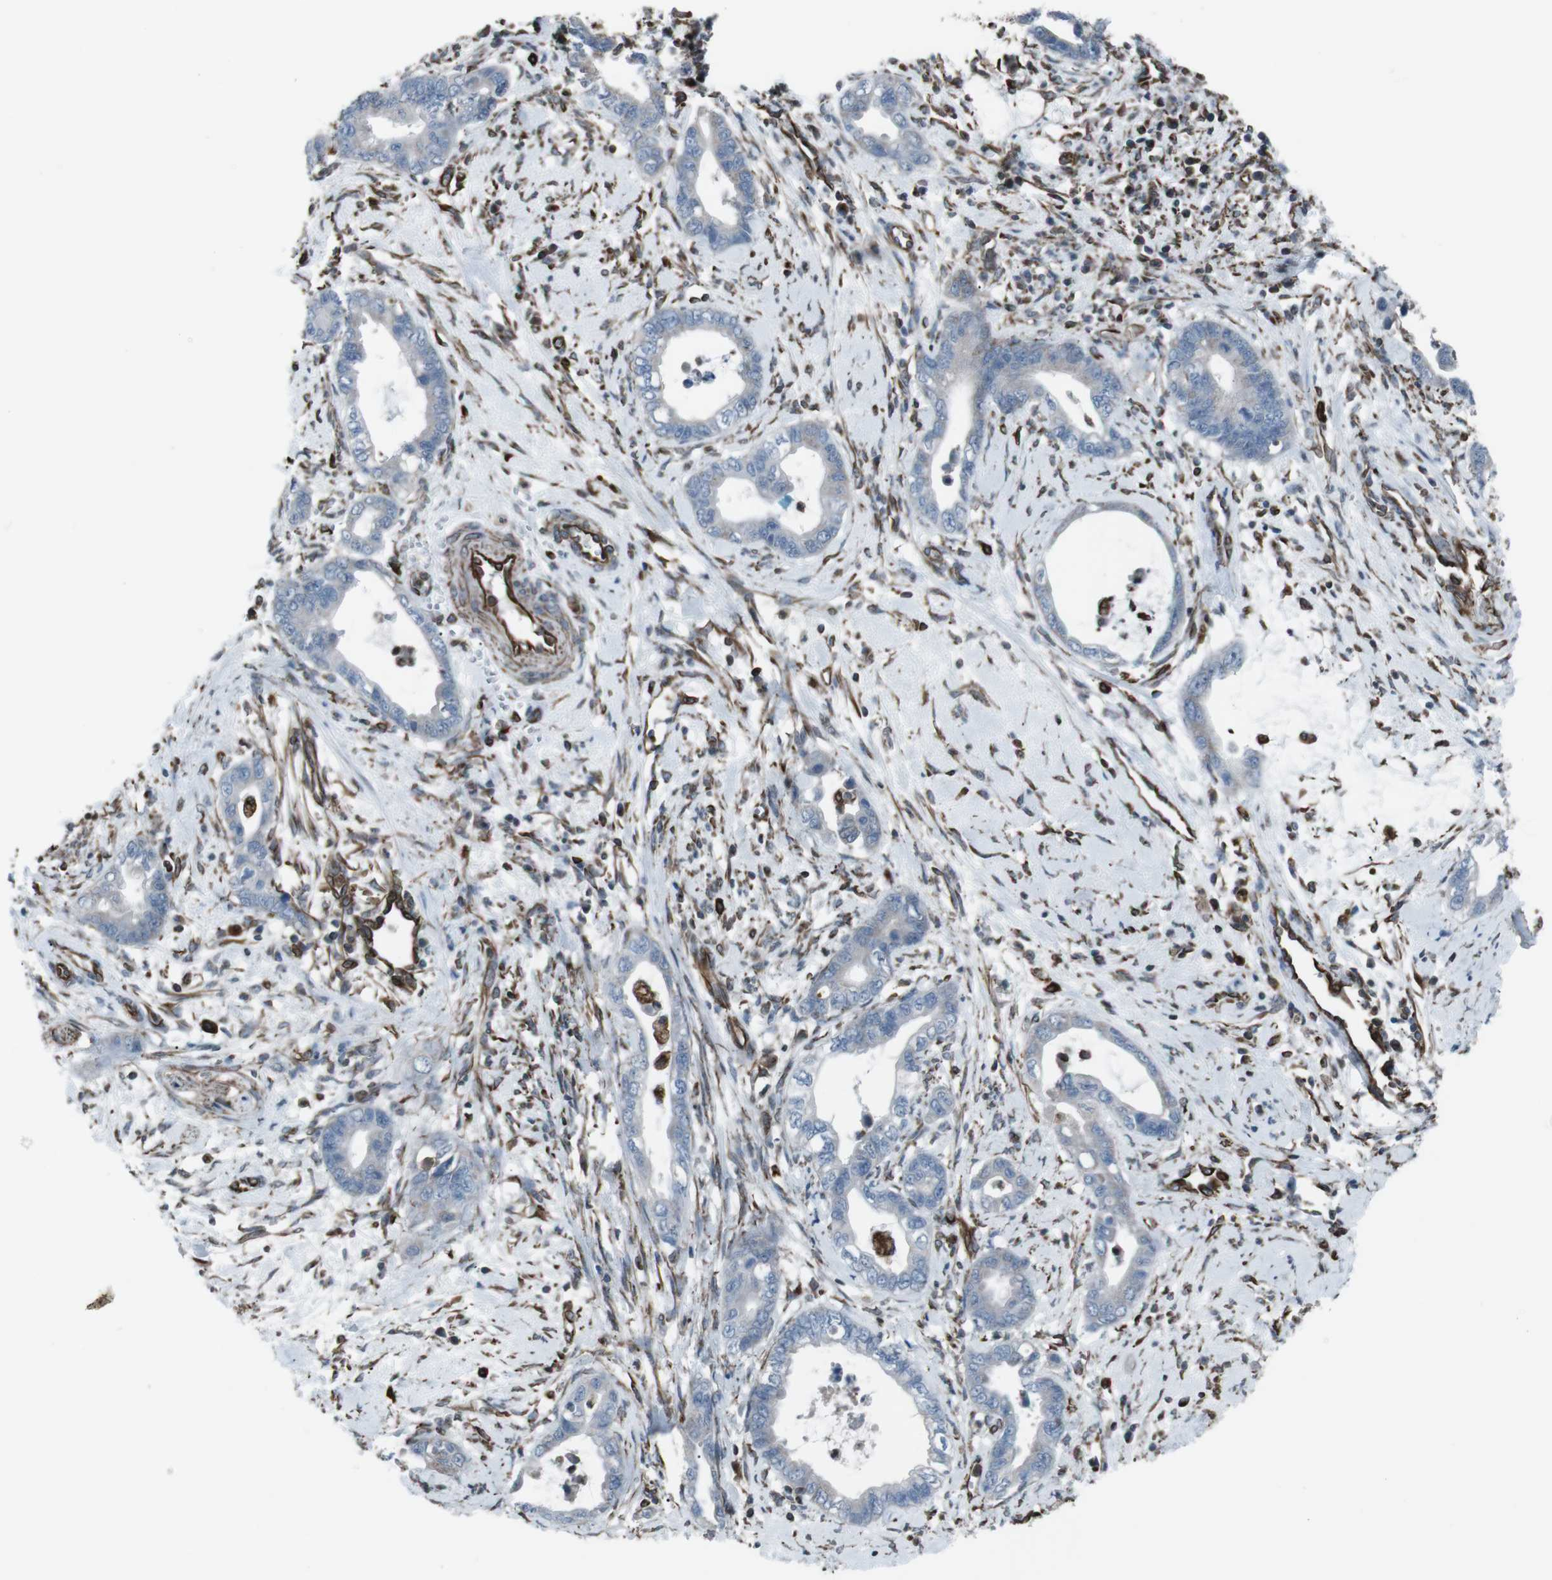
{"staining": {"intensity": "moderate", "quantity": "25%-75%", "location": "cytoplasmic/membranous"}, "tissue": "cervical cancer", "cell_type": "Tumor cells", "image_type": "cancer", "snomed": [{"axis": "morphology", "description": "Adenocarcinoma, NOS"}, {"axis": "topography", "description": "Cervix"}], "caption": "This photomicrograph demonstrates immunohistochemistry staining of human adenocarcinoma (cervical), with medium moderate cytoplasmic/membranous expression in approximately 25%-75% of tumor cells.", "gene": "TMEM141", "patient": {"sex": "female", "age": 44}}